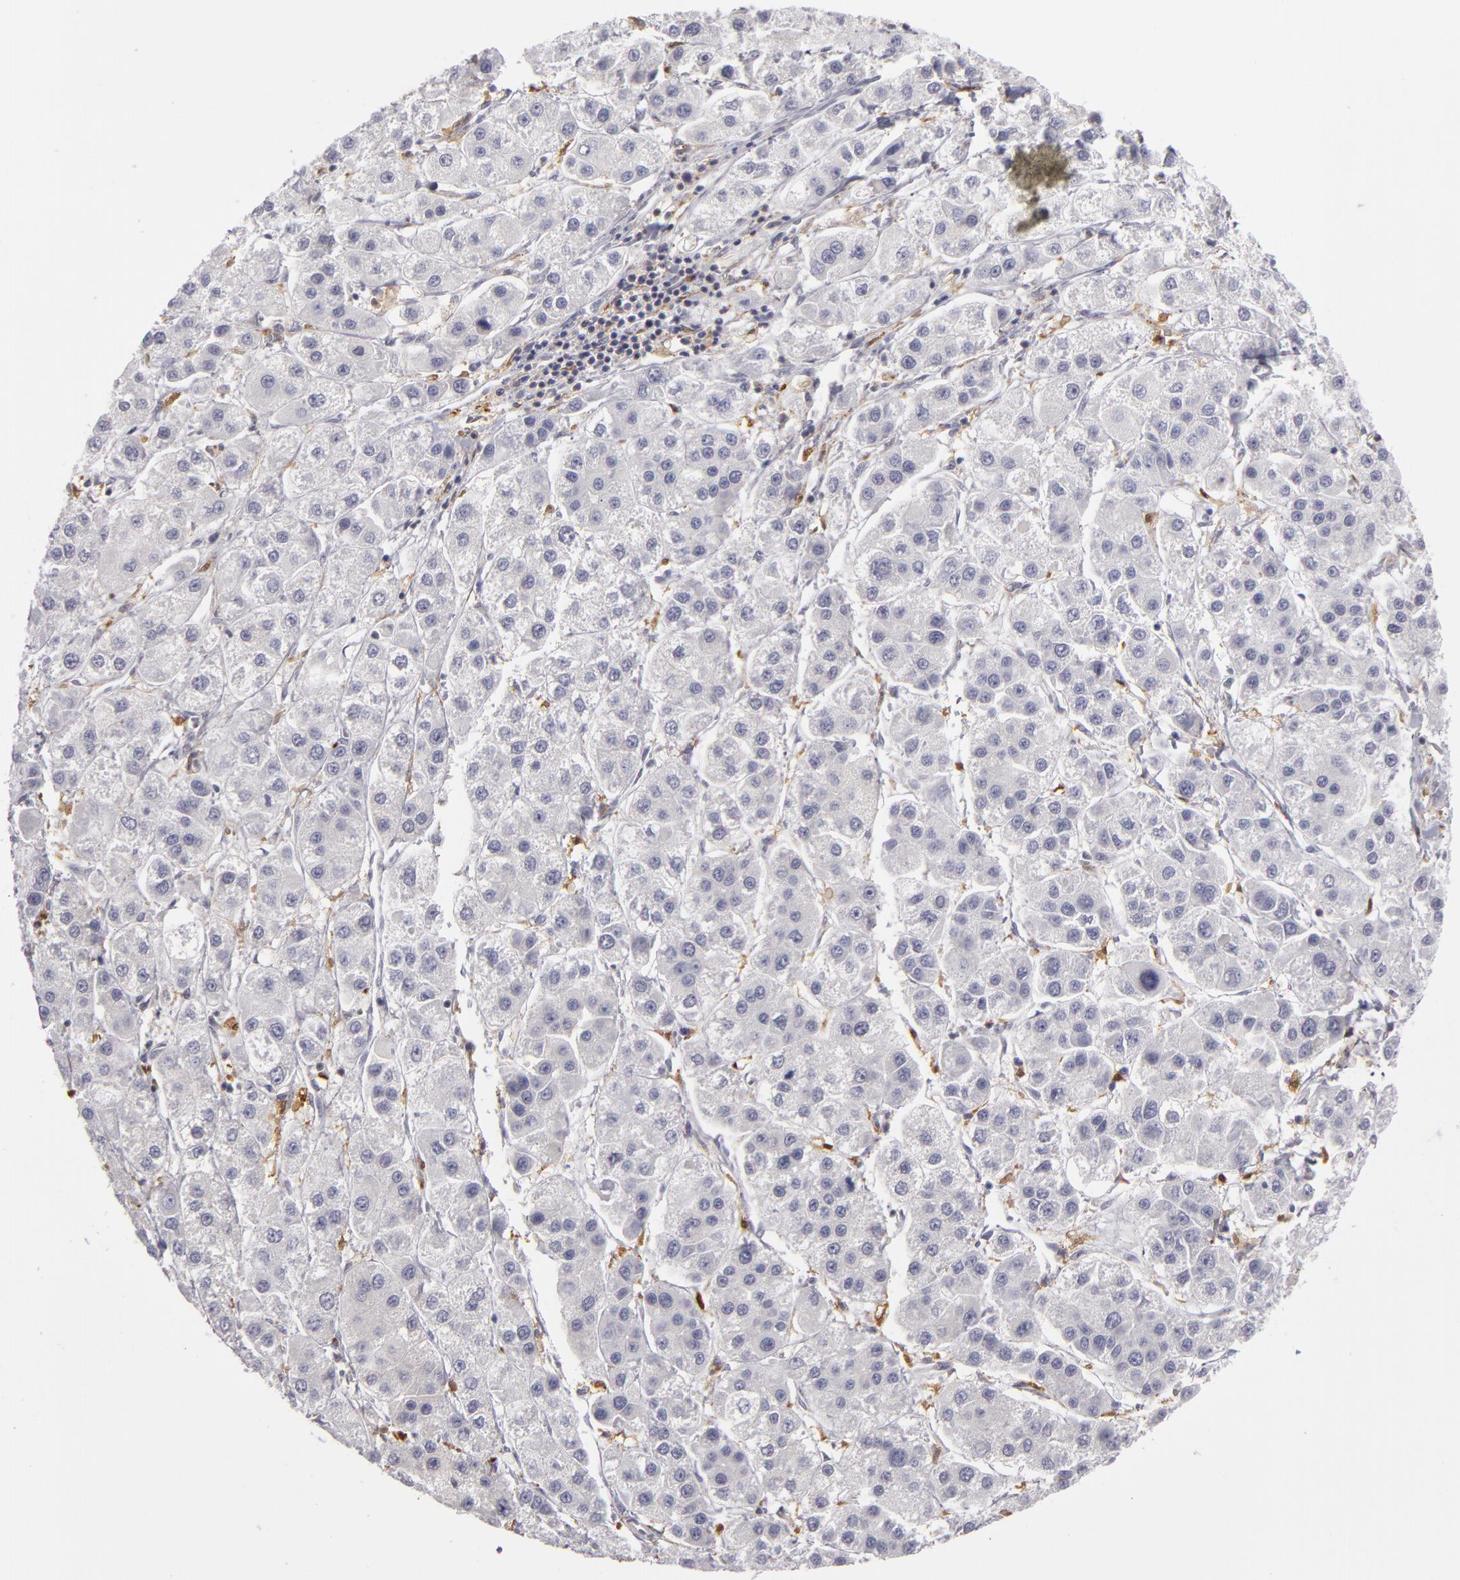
{"staining": {"intensity": "negative", "quantity": "none", "location": "none"}, "tissue": "liver cancer", "cell_type": "Tumor cells", "image_type": "cancer", "snomed": [{"axis": "morphology", "description": "Carcinoma, Hepatocellular, NOS"}, {"axis": "topography", "description": "Liver"}], "caption": "High power microscopy histopathology image of an immunohistochemistry (IHC) micrograph of liver hepatocellular carcinoma, revealing no significant staining in tumor cells.", "gene": "GNPDA1", "patient": {"sex": "female", "age": 85}}